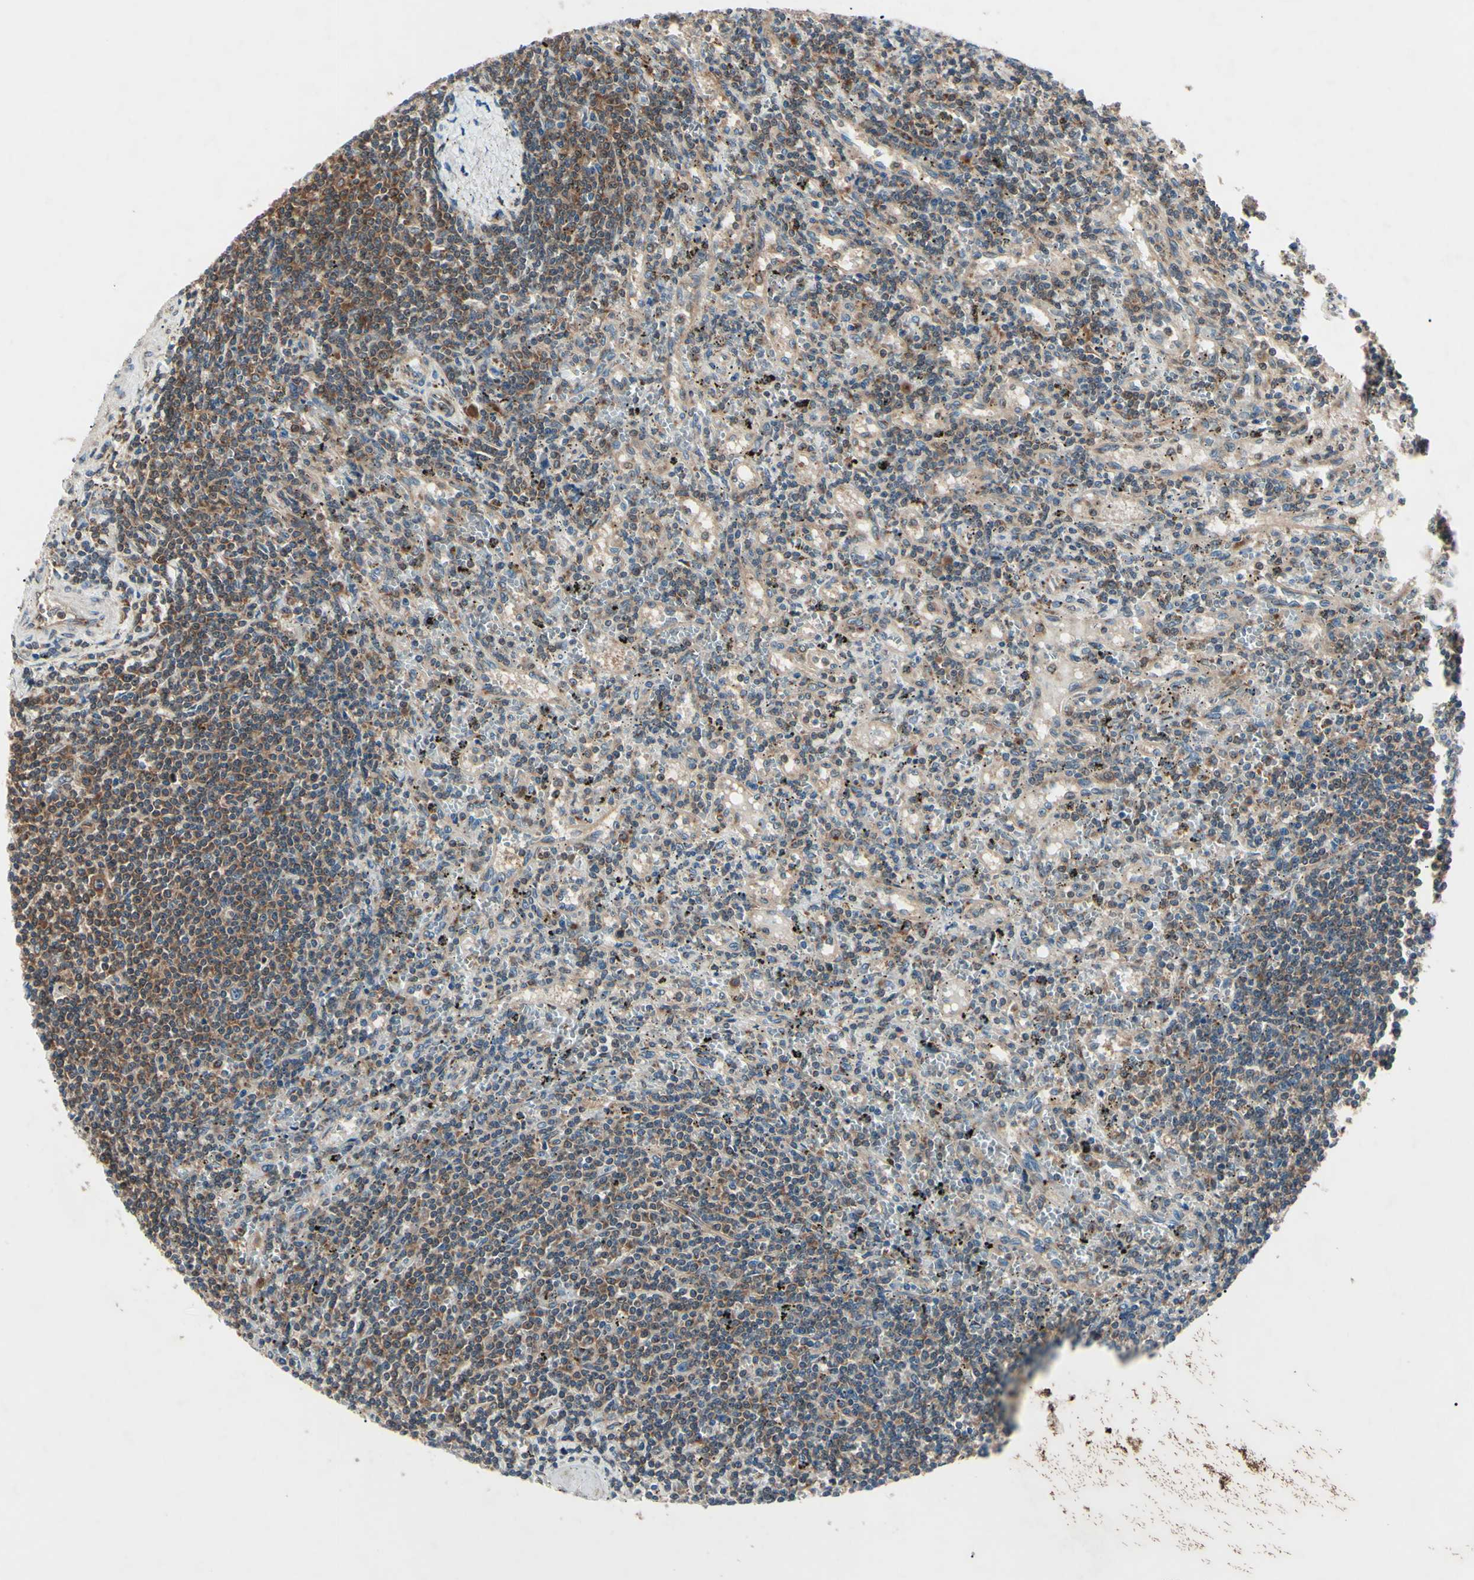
{"staining": {"intensity": "moderate", "quantity": "25%-75%", "location": "cytoplasmic/membranous"}, "tissue": "lymphoma", "cell_type": "Tumor cells", "image_type": "cancer", "snomed": [{"axis": "morphology", "description": "Malignant lymphoma, non-Hodgkin's type, Low grade"}, {"axis": "topography", "description": "Spleen"}], "caption": "Immunohistochemistry (IHC) of malignant lymphoma, non-Hodgkin's type (low-grade) reveals medium levels of moderate cytoplasmic/membranous staining in approximately 25%-75% of tumor cells. The protein is shown in brown color, while the nuclei are stained blue.", "gene": "MAPRE1", "patient": {"sex": "male", "age": 76}}